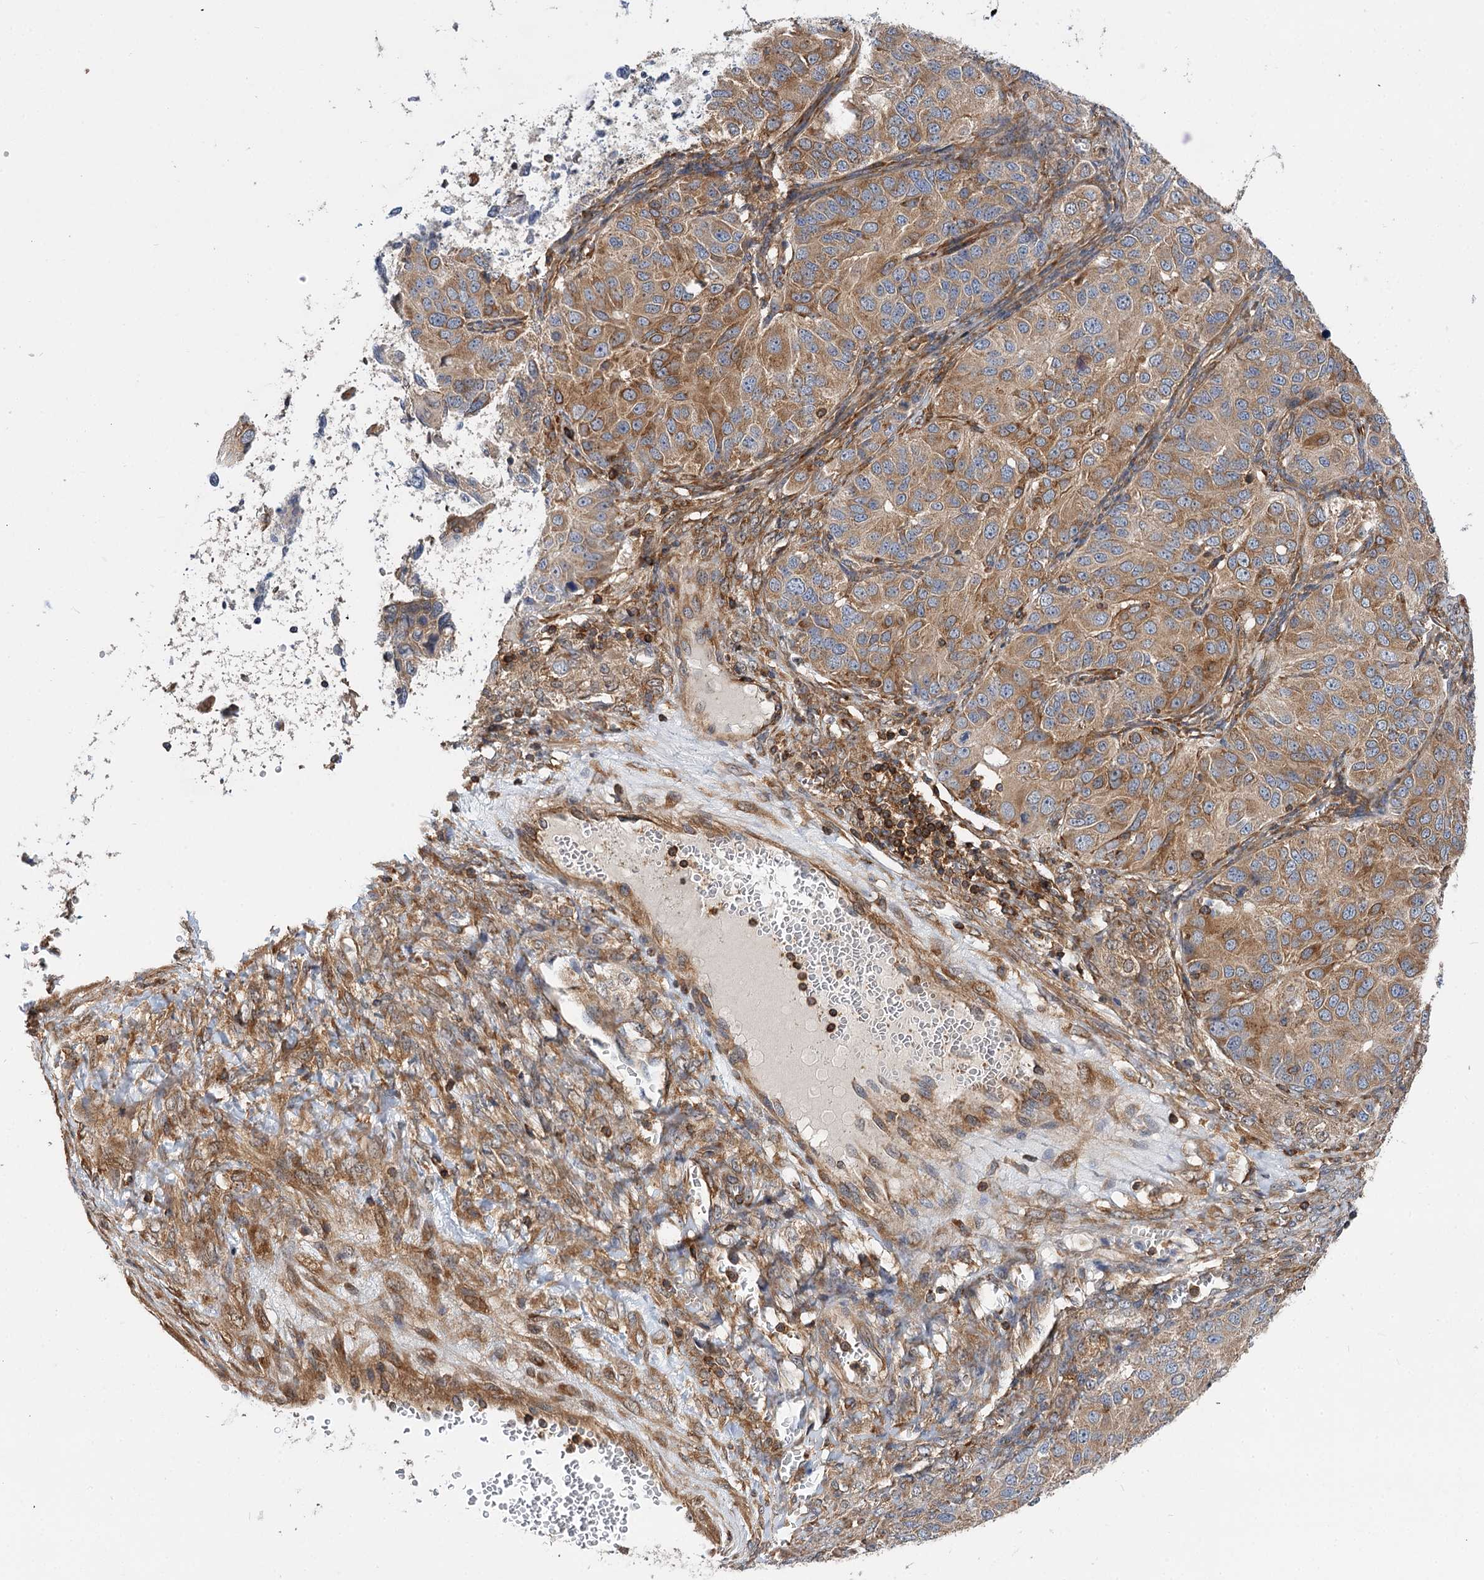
{"staining": {"intensity": "moderate", "quantity": ">75%", "location": "cytoplasmic/membranous"}, "tissue": "ovarian cancer", "cell_type": "Tumor cells", "image_type": "cancer", "snomed": [{"axis": "morphology", "description": "Carcinoma, endometroid"}, {"axis": "topography", "description": "Ovary"}], "caption": "A brown stain highlights moderate cytoplasmic/membranous staining of a protein in ovarian cancer (endometroid carcinoma) tumor cells.", "gene": "PACS1", "patient": {"sex": "female", "age": 51}}